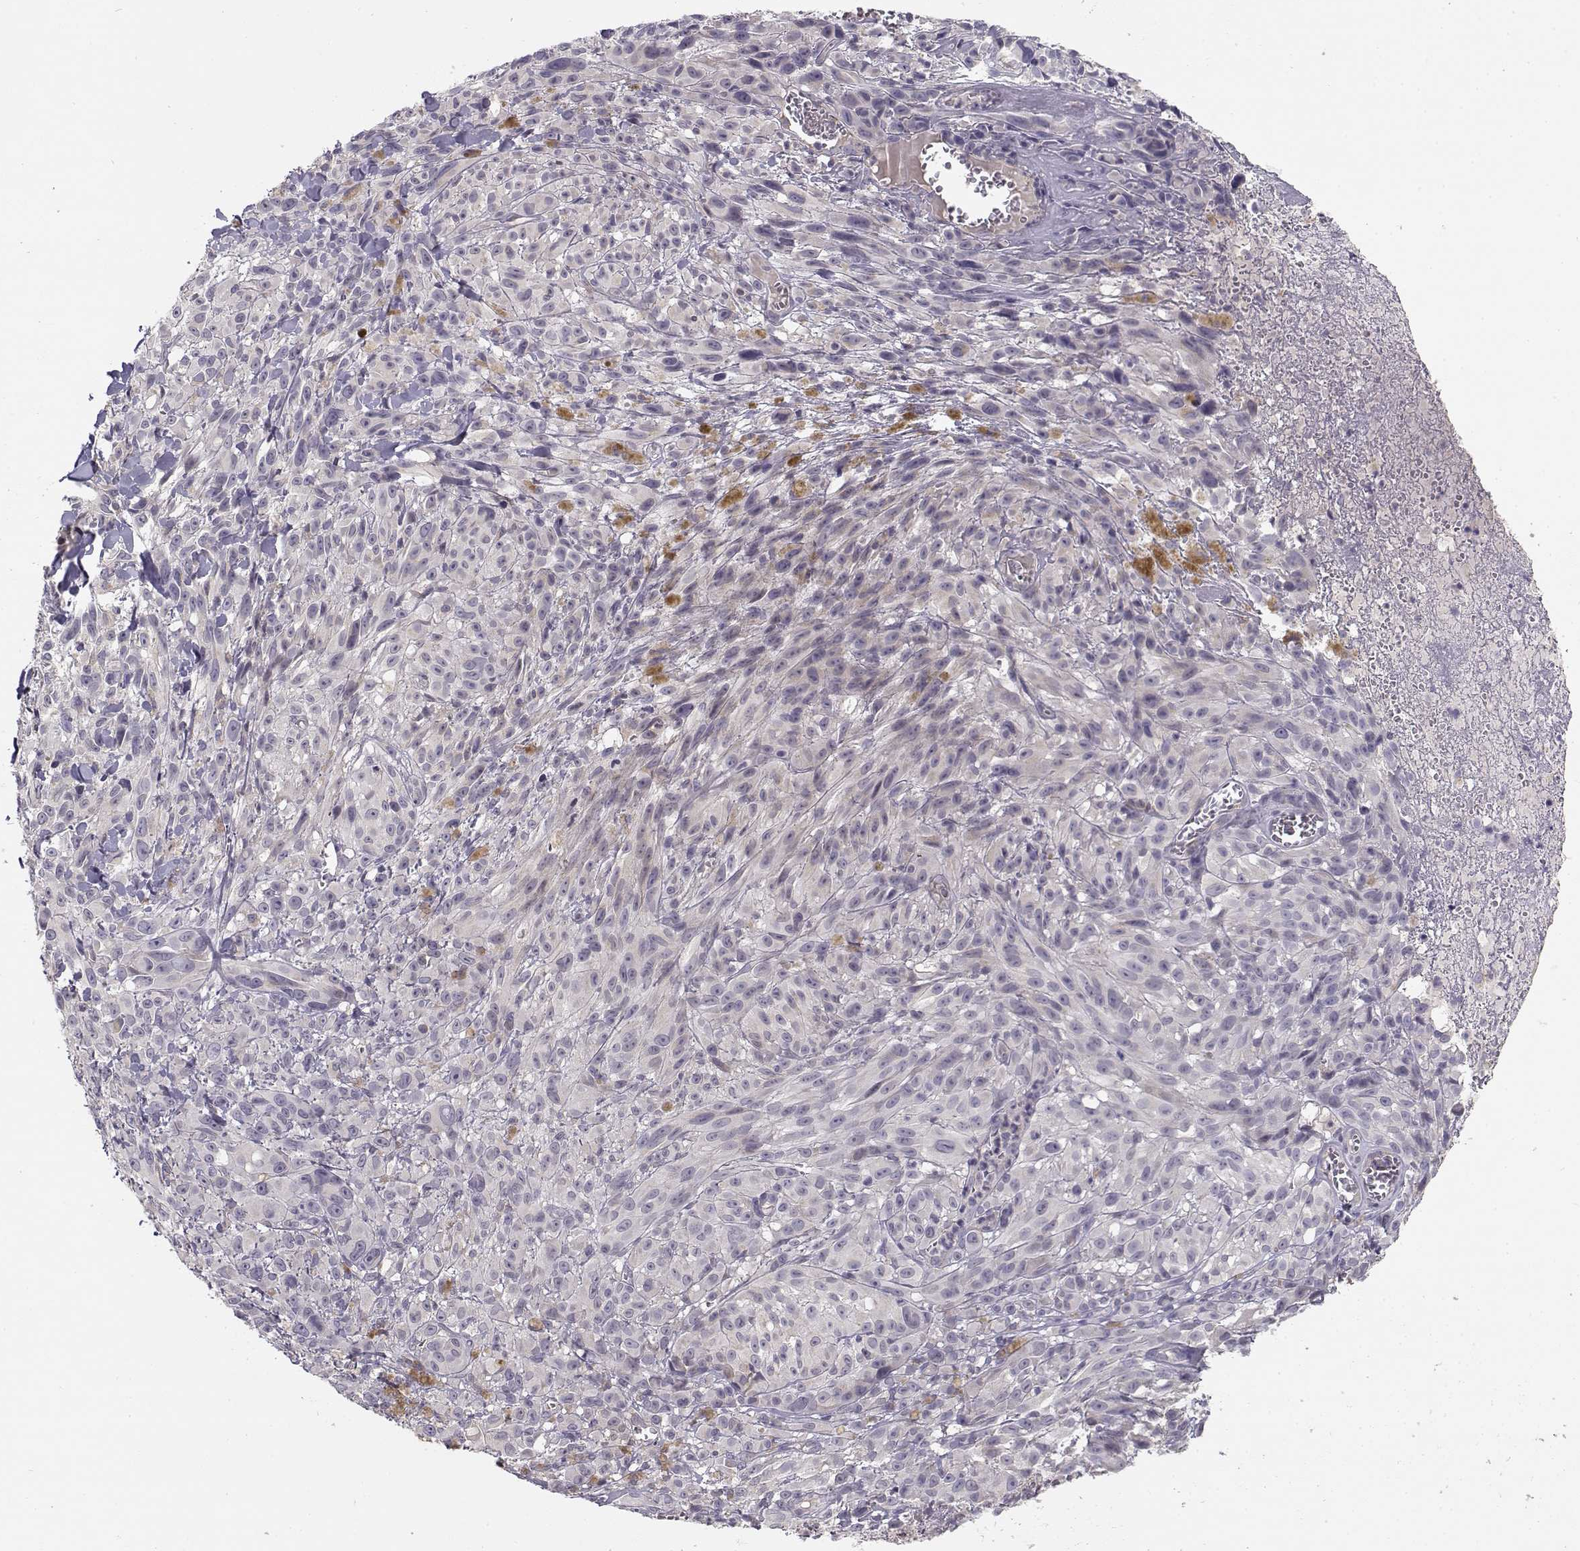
{"staining": {"intensity": "negative", "quantity": "none", "location": "none"}, "tissue": "melanoma", "cell_type": "Tumor cells", "image_type": "cancer", "snomed": [{"axis": "morphology", "description": "Malignant melanoma, NOS"}, {"axis": "topography", "description": "Skin"}], "caption": "Tumor cells are negative for brown protein staining in malignant melanoma.", "gene": "TMEM145", "patient": {"sex": "male", "age": 83}}